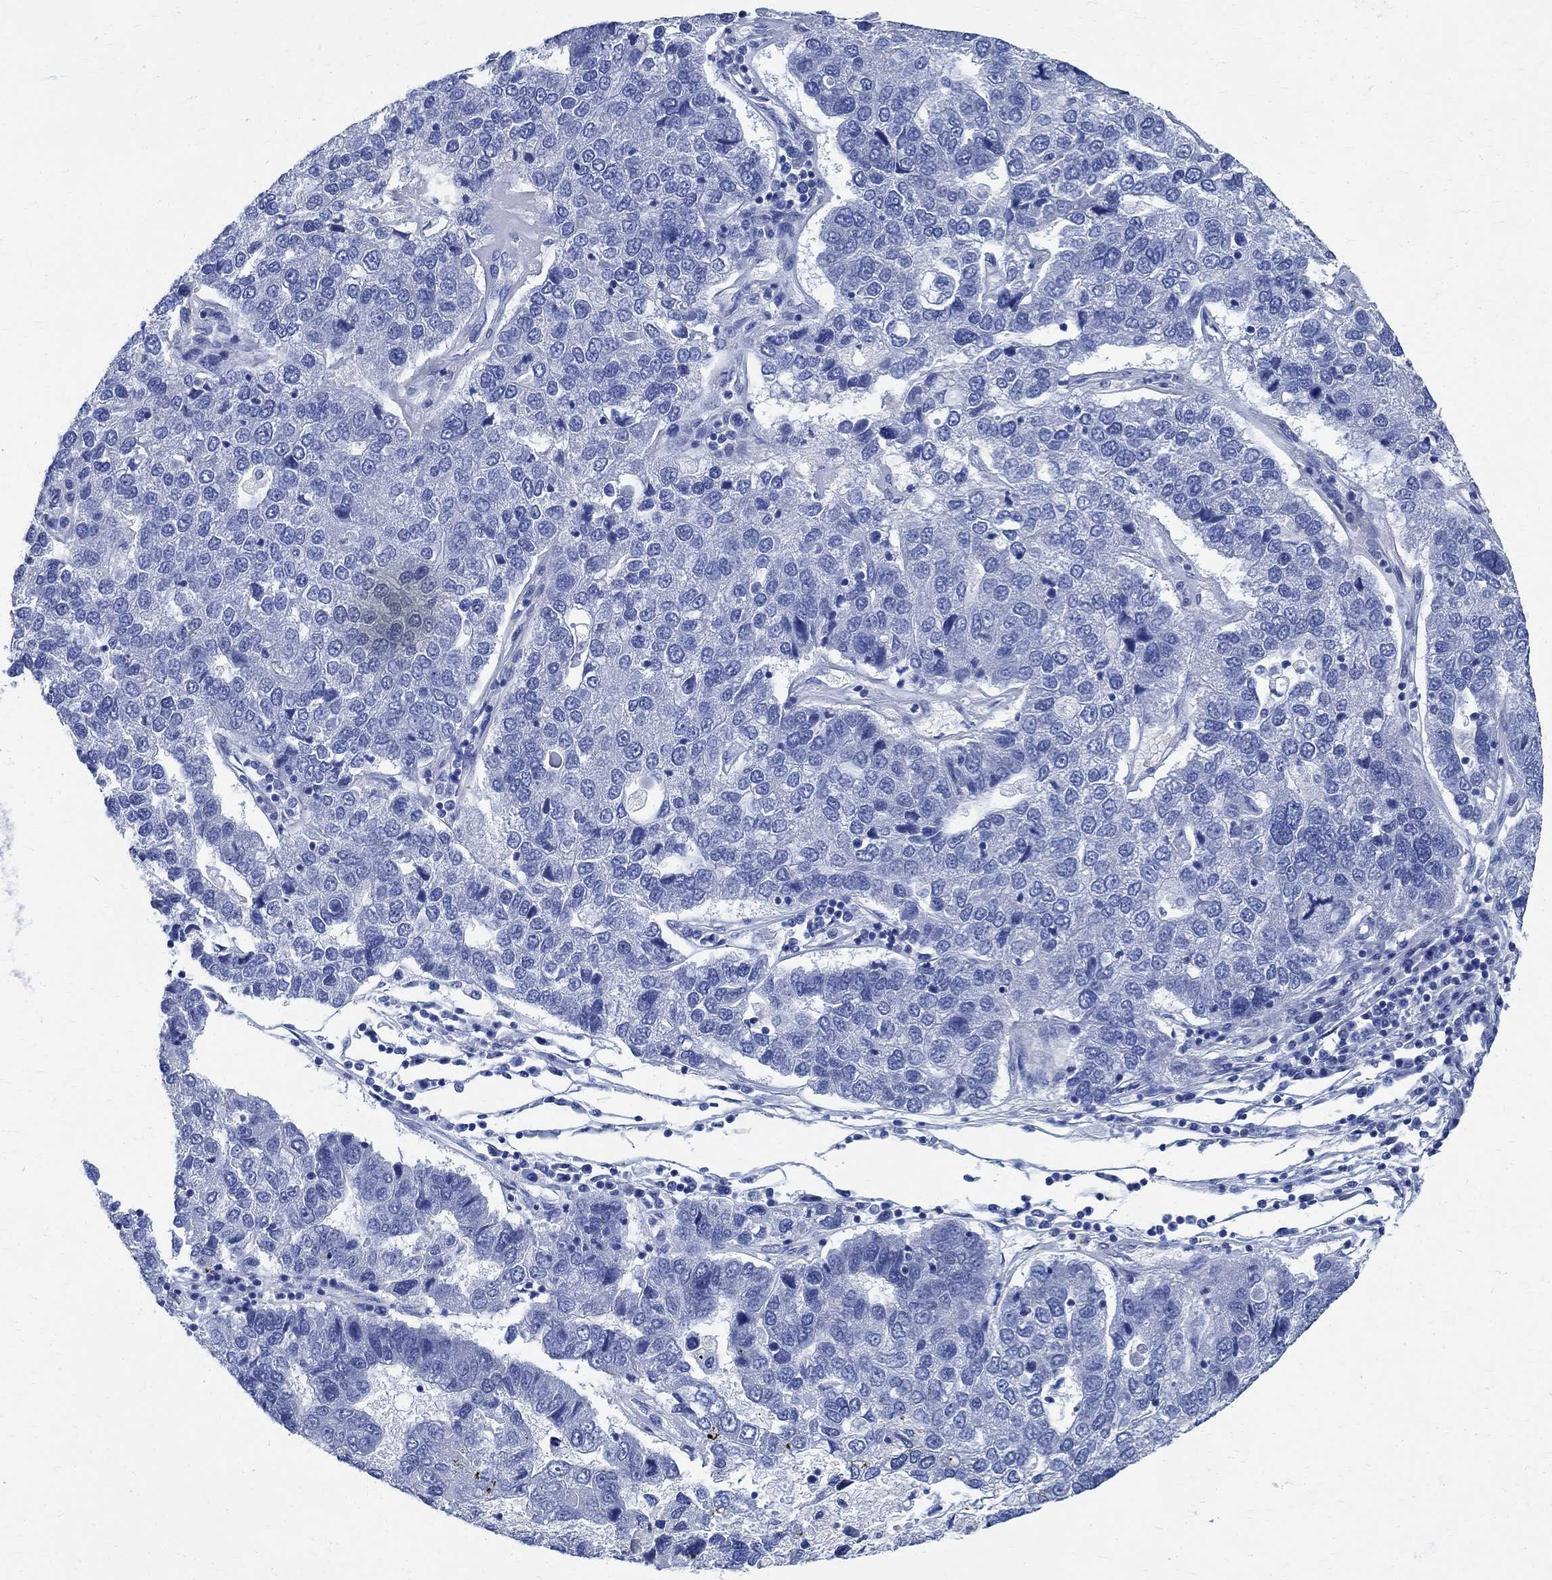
{"staining": {"intensity": "negative", "quantity": "none", "location": "none"}, "tissue": "pancreatic cancer", "cell_type": "Tumor cells", "image_type": "cancer", "snomed": [{"axis": "morphology", "description": "Adenocarcinoma, NOS"}, {"axis": "topography", "description": "Pancreas"}], "caption": "Adenocarcinoma (pancreatic) was stained to show a protein in brown. There is no significant positivity in tumor cells.", "gene": "PRX", "patient": {"sex": "female", "age": 61}}